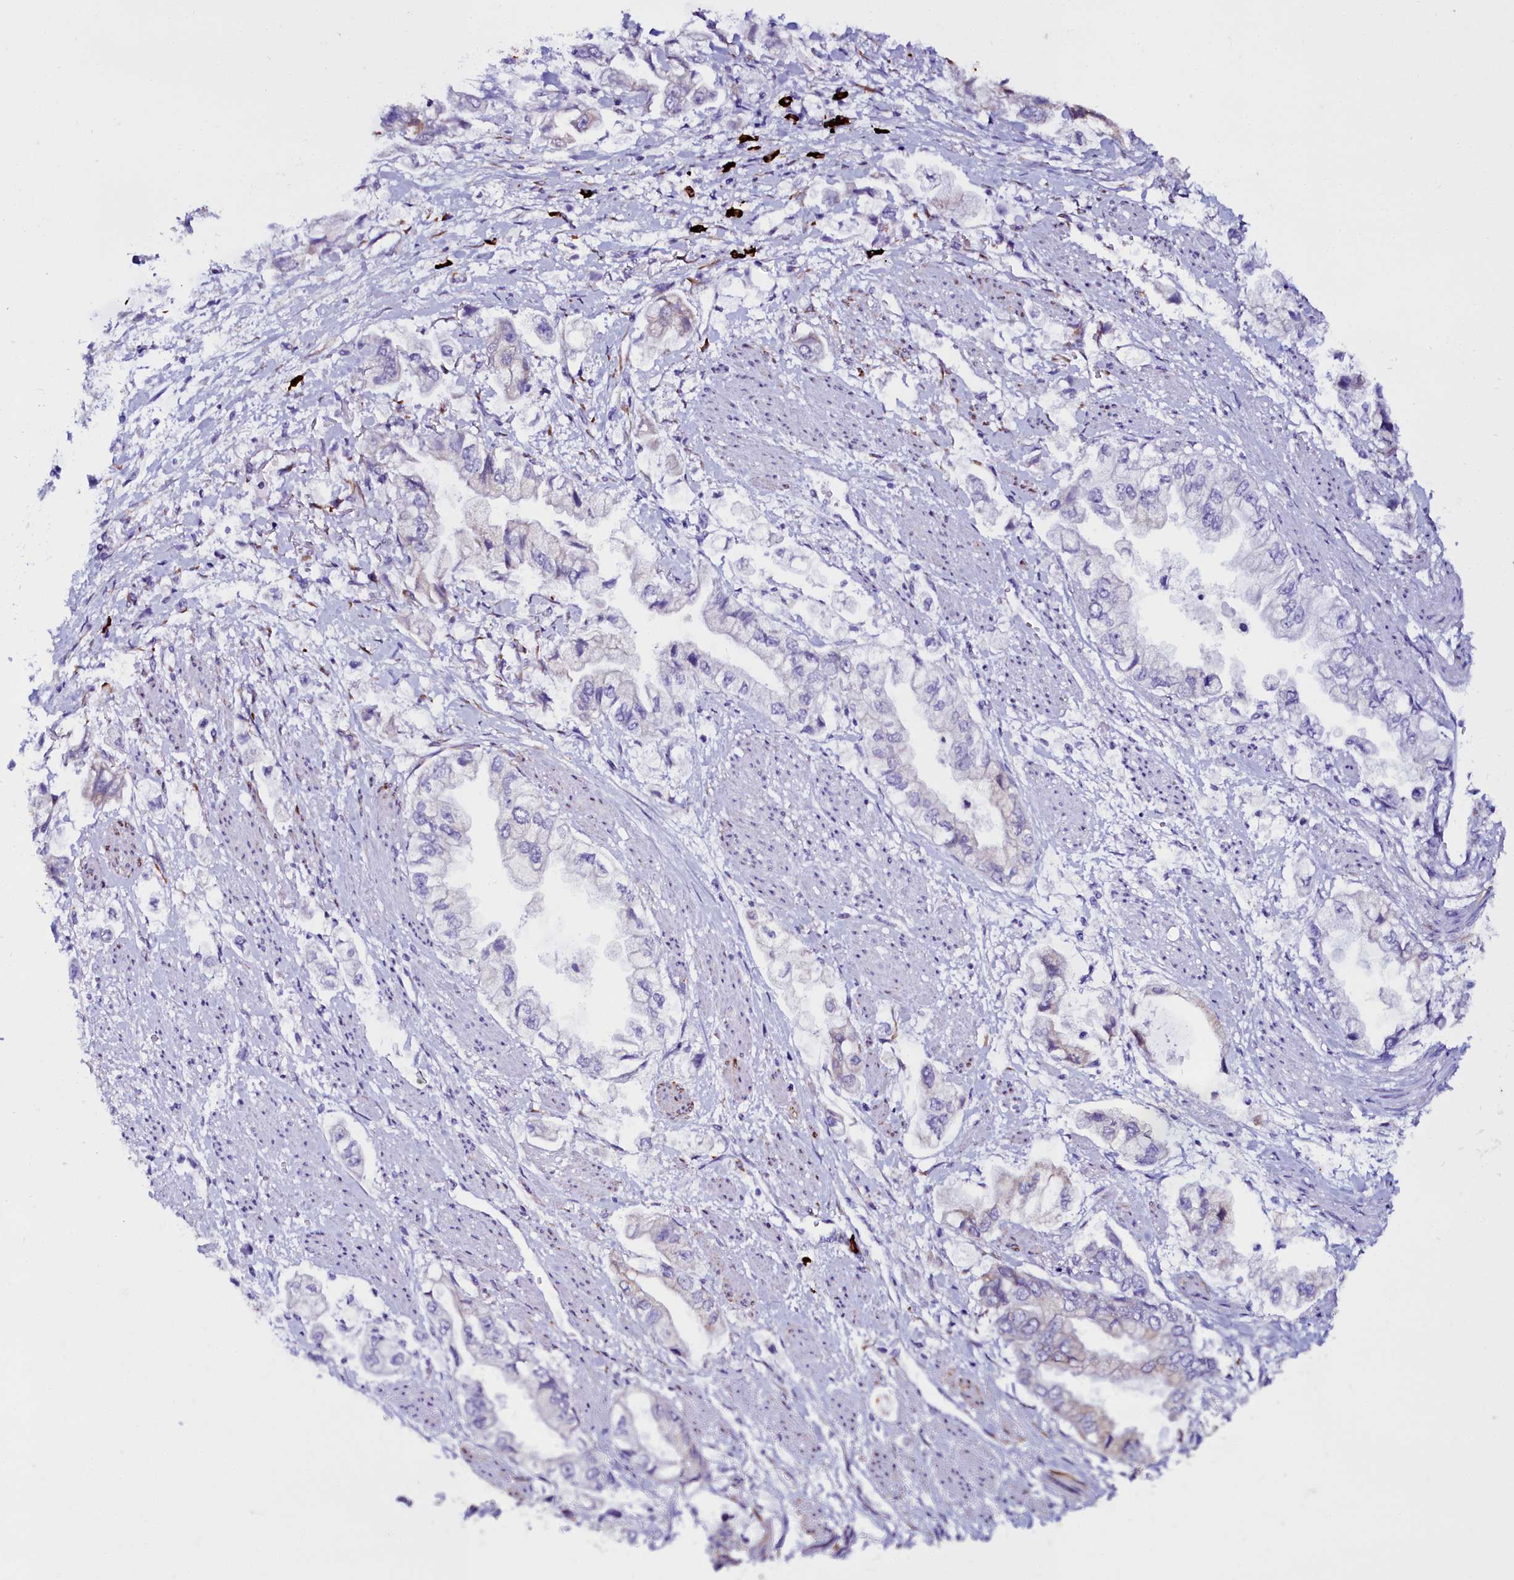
{"staining": {"intensity": "weak", "quantity": "<25%", "location": "cytoplasmic/membranous"}, "tissue": "stomach cancer", "cell_type": "Tumor cells", "image_type": "cancer", "snomed": [{"axis": "morphology", "description": "Adenocarcinoma, NOS"}, {"axis": "topography", "description": "Stomach"}], "caption": "This image is of stomach adenocarcinoma stained with immunohistochemistry to label a protein in brown with the nuclei are counter-stained blue. There is no positivity in tumor cells.", "gene": "TXNDC5", "patient": {"sex": "male", "age": 62}}